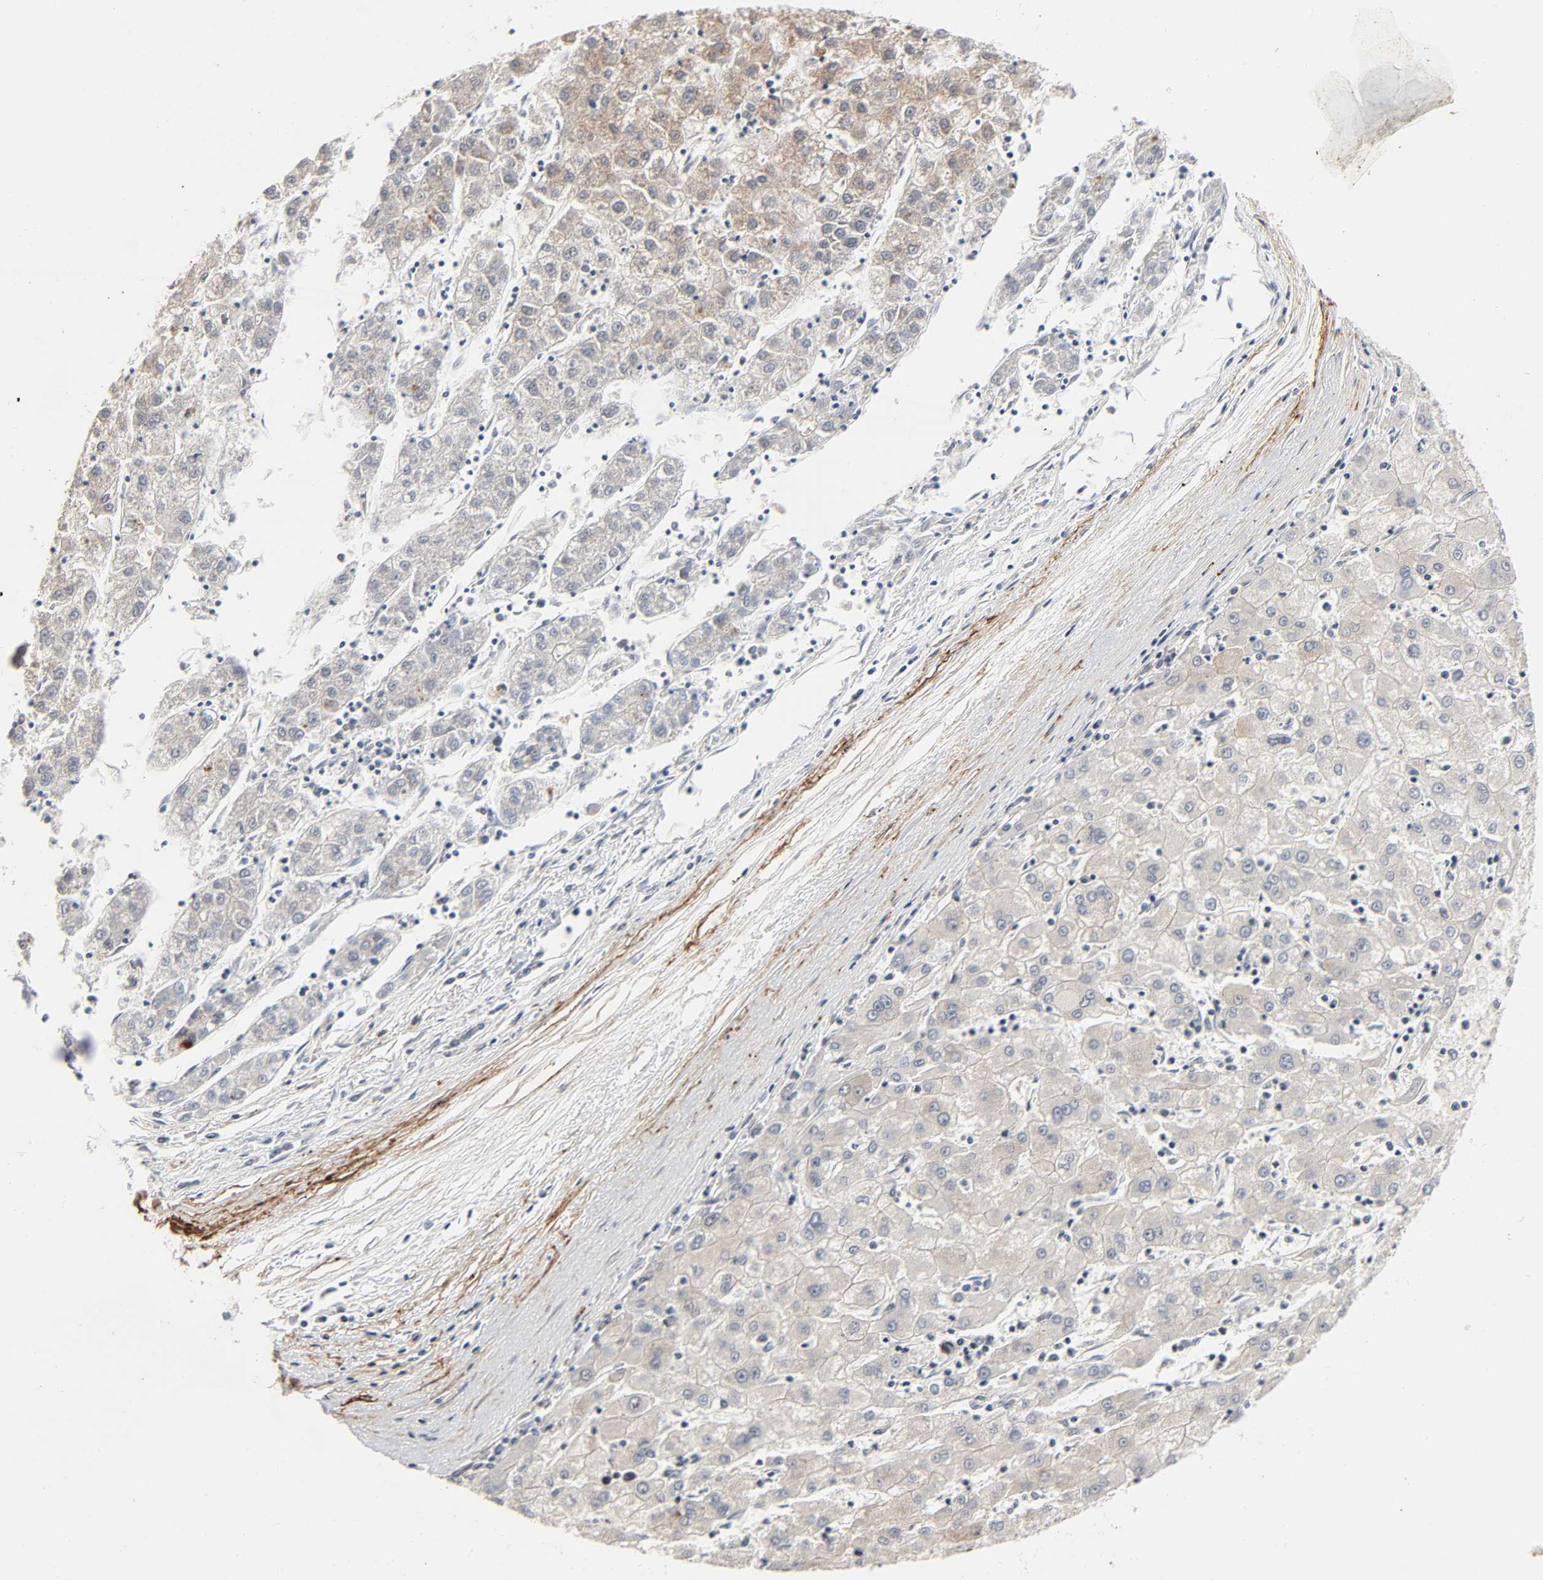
{"staining": {"intensity": "weak", "quantity": "25%-75%", "location": "cytoplasmic/membranous"}, "tissue": "liver cancer", "cell_type": "Tumor cells", "image_type": "cancer", "snomed": [{"axis": "morphology", "description": "Carcinoma, Hepatocellular, NOS"}, {"axis": "topography", "description": "Liver"}], "caption": "Tumor cells exhibit low levels of weak cytoplasmic/membranous positivity in about 25%-75% of cells in hepatocellular carcinoma (liver). (DAB (3,3'-diaminobenzidine) = brown stain, brightfield microscopy at high magnification).", "gene": "ZKSCAN8", "patient": {"sex": "male", "age": 72}}